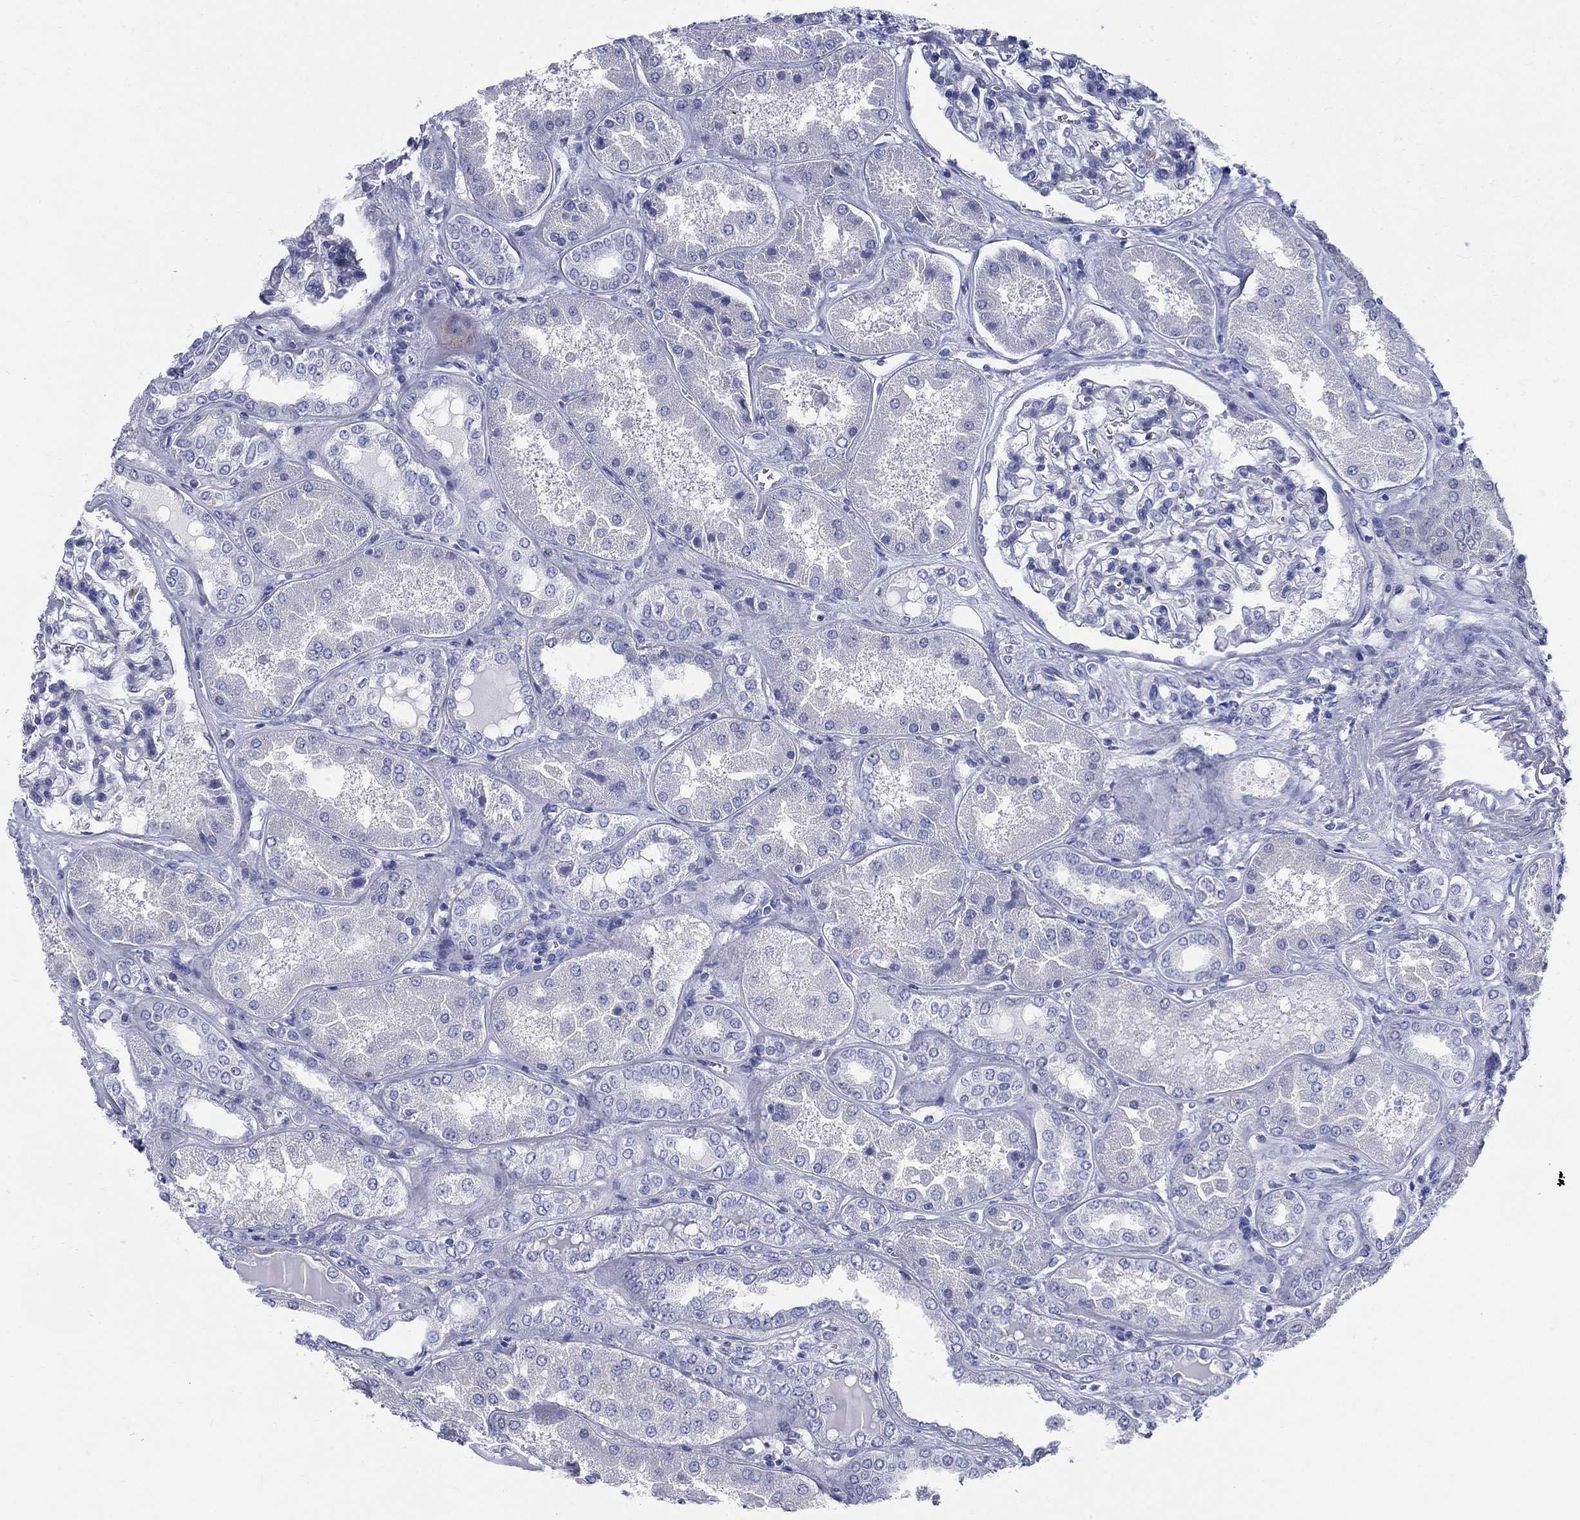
{"staining": {"intensity": "negative", "quantity": "none", "location": "none"}, "tissue": "kidney", "cell_type": "Cells in glomeruli", "image_type": "normal", "snomed": [{"axis": "morphology", "description": "Normal tissue, NOS"}, {"axis": "topography", "description": "Kidney"}], "caption": "Kidney stained for a protein using immunohistochemistry displays no staining cells in glomeruli.", "gene": "DEFB121", "patient": {"sex": "female", "age": 56}}